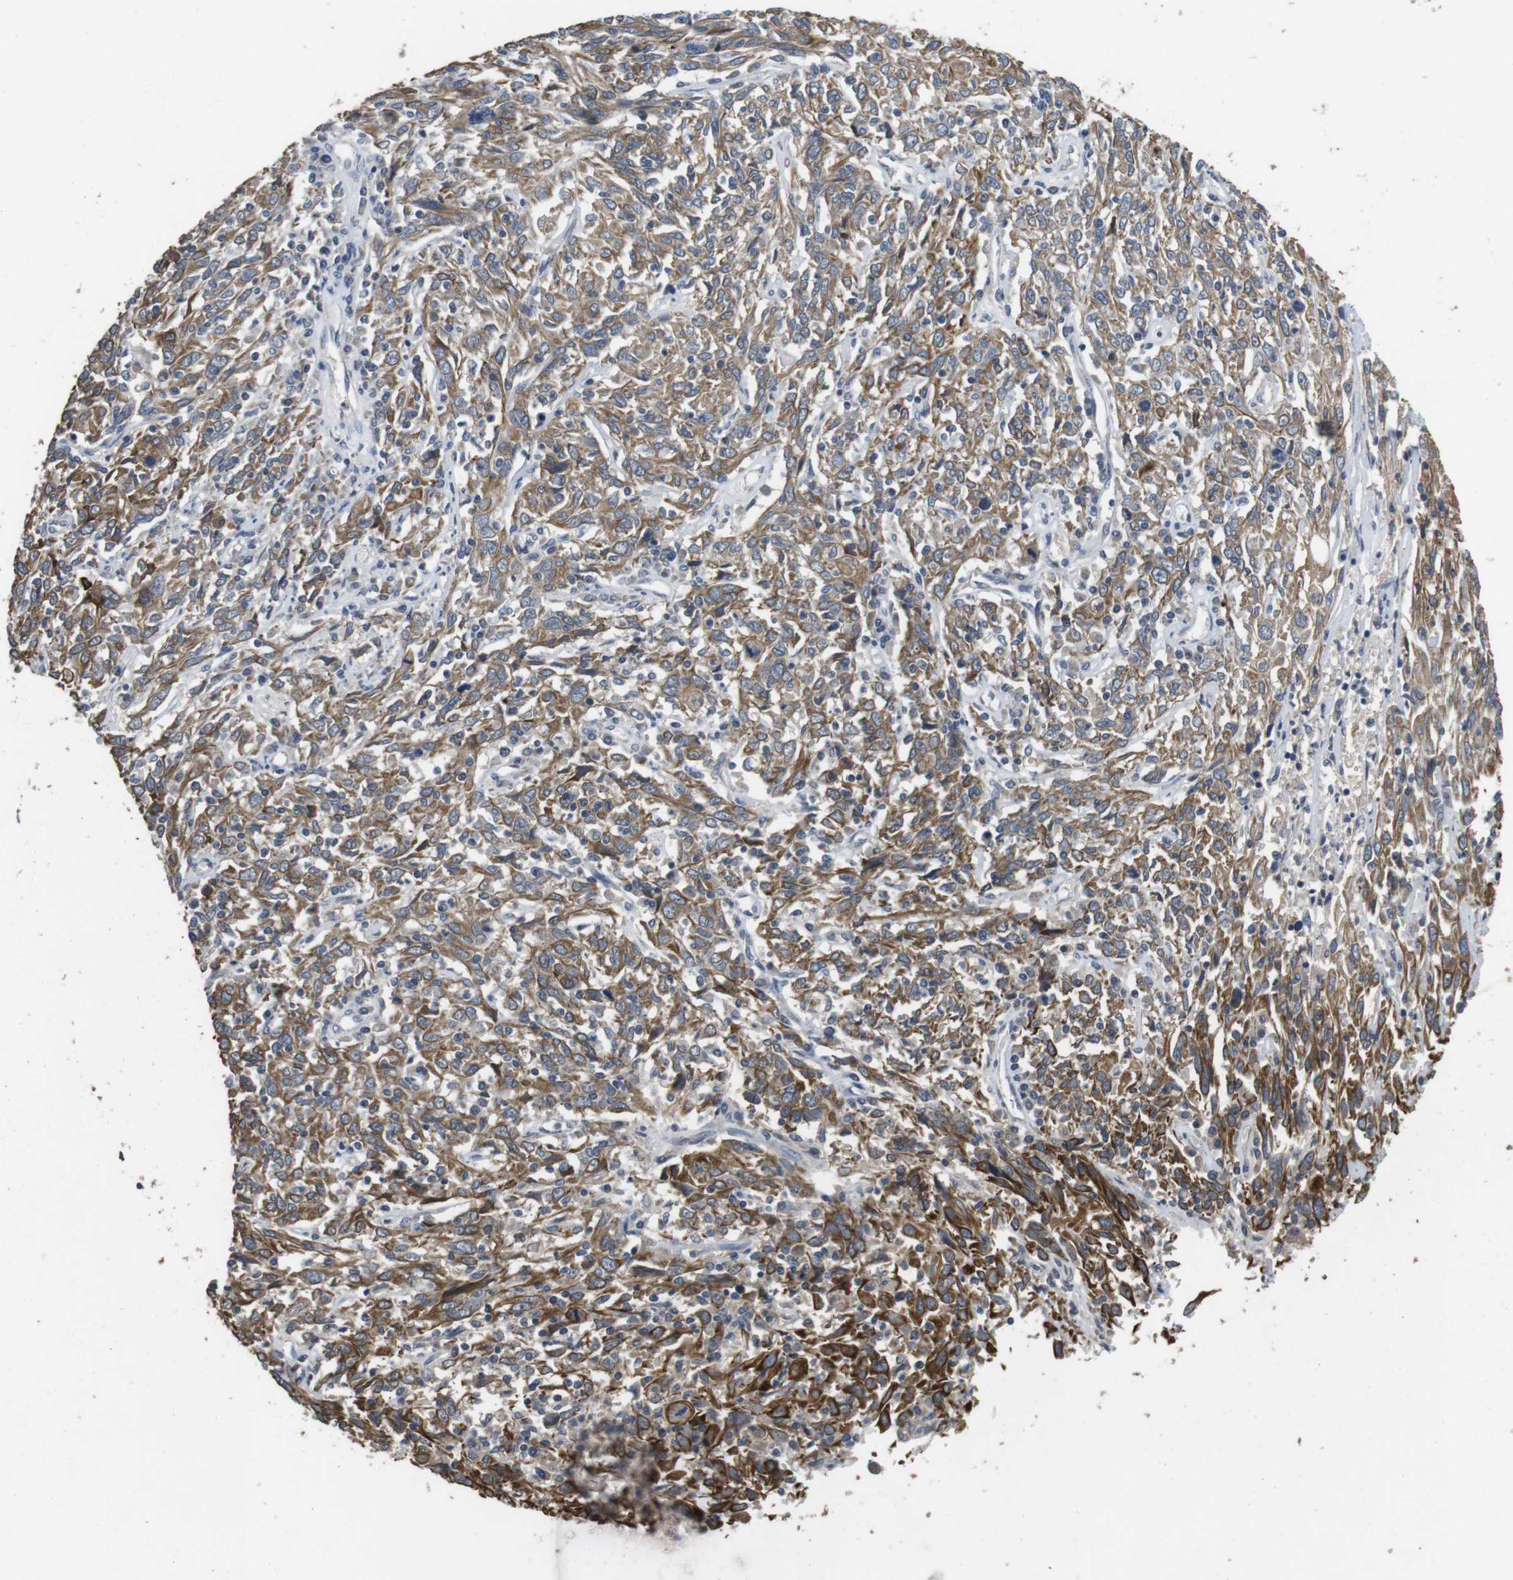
{"staining": {"intensity": "moderate", "quantity": ">75%", "location": "cytoplasmic/membranous"}, "tissue": "cervical cancer", "cell_type": "Tumor cells", "image_type": "cancer", "snomed": [{"axis": "morphology", "description": "Squamous cell carcinoma, NOS"}, {"axis": "topography", "description": "Cervix"}], "caption": "Protein expression analysis of human cervical cancer reveals moderate cytoplasmic/membranous positivity in about >75% of tumor cells.", "gene": "ADGRL3", "patient": {"sex": "female", "age": 46}}